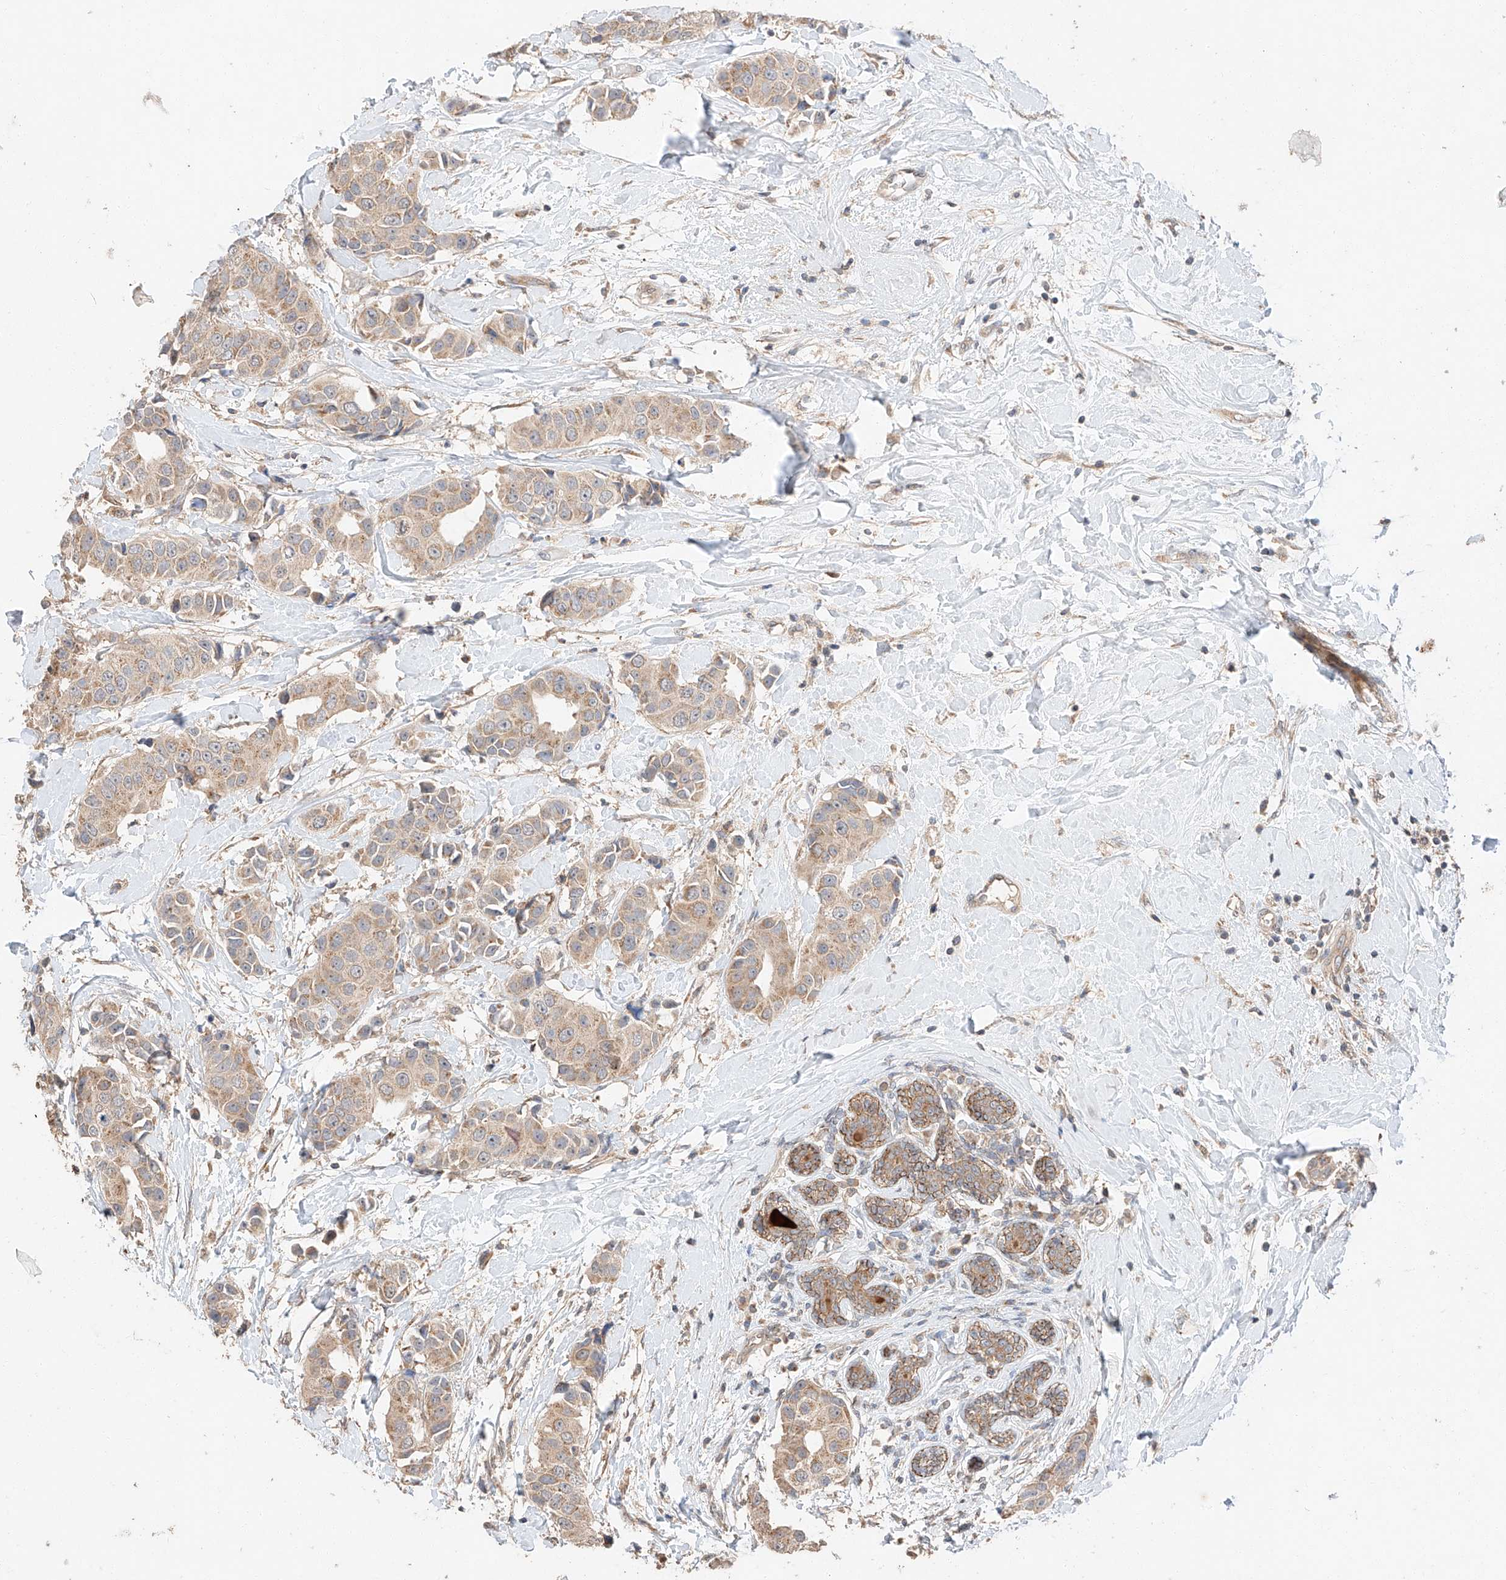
{"staining": {"intensity": "weak", "quantity": ">75%", "location": "cytoplasmic/membranous"}, "tissue": "breast cancer", "cell_type": "Tumor cells", "image_type": "cancer", "snomed": [{"axis": "morphology", "description": "Normal tissue, NOS"}, {"axis": "morphology", "description": "Duct carcinoma"}, {"axis": "topography", "description": "Breast"}], "caption": "High-power microscopy captured an IHC image of breast infiltrating ductal carcinoma, revealing weak cytoplasmic/membranous expression in approximately >75% of tumor cells. (Stains: DAB (3,3'-diaminobenzidine) in brown, nuclei in blue, Microscopy: brightfield microscopy at high magnification).", "gene": "XPNPEP1", "patient": {"sex": "female", "age": 39}}